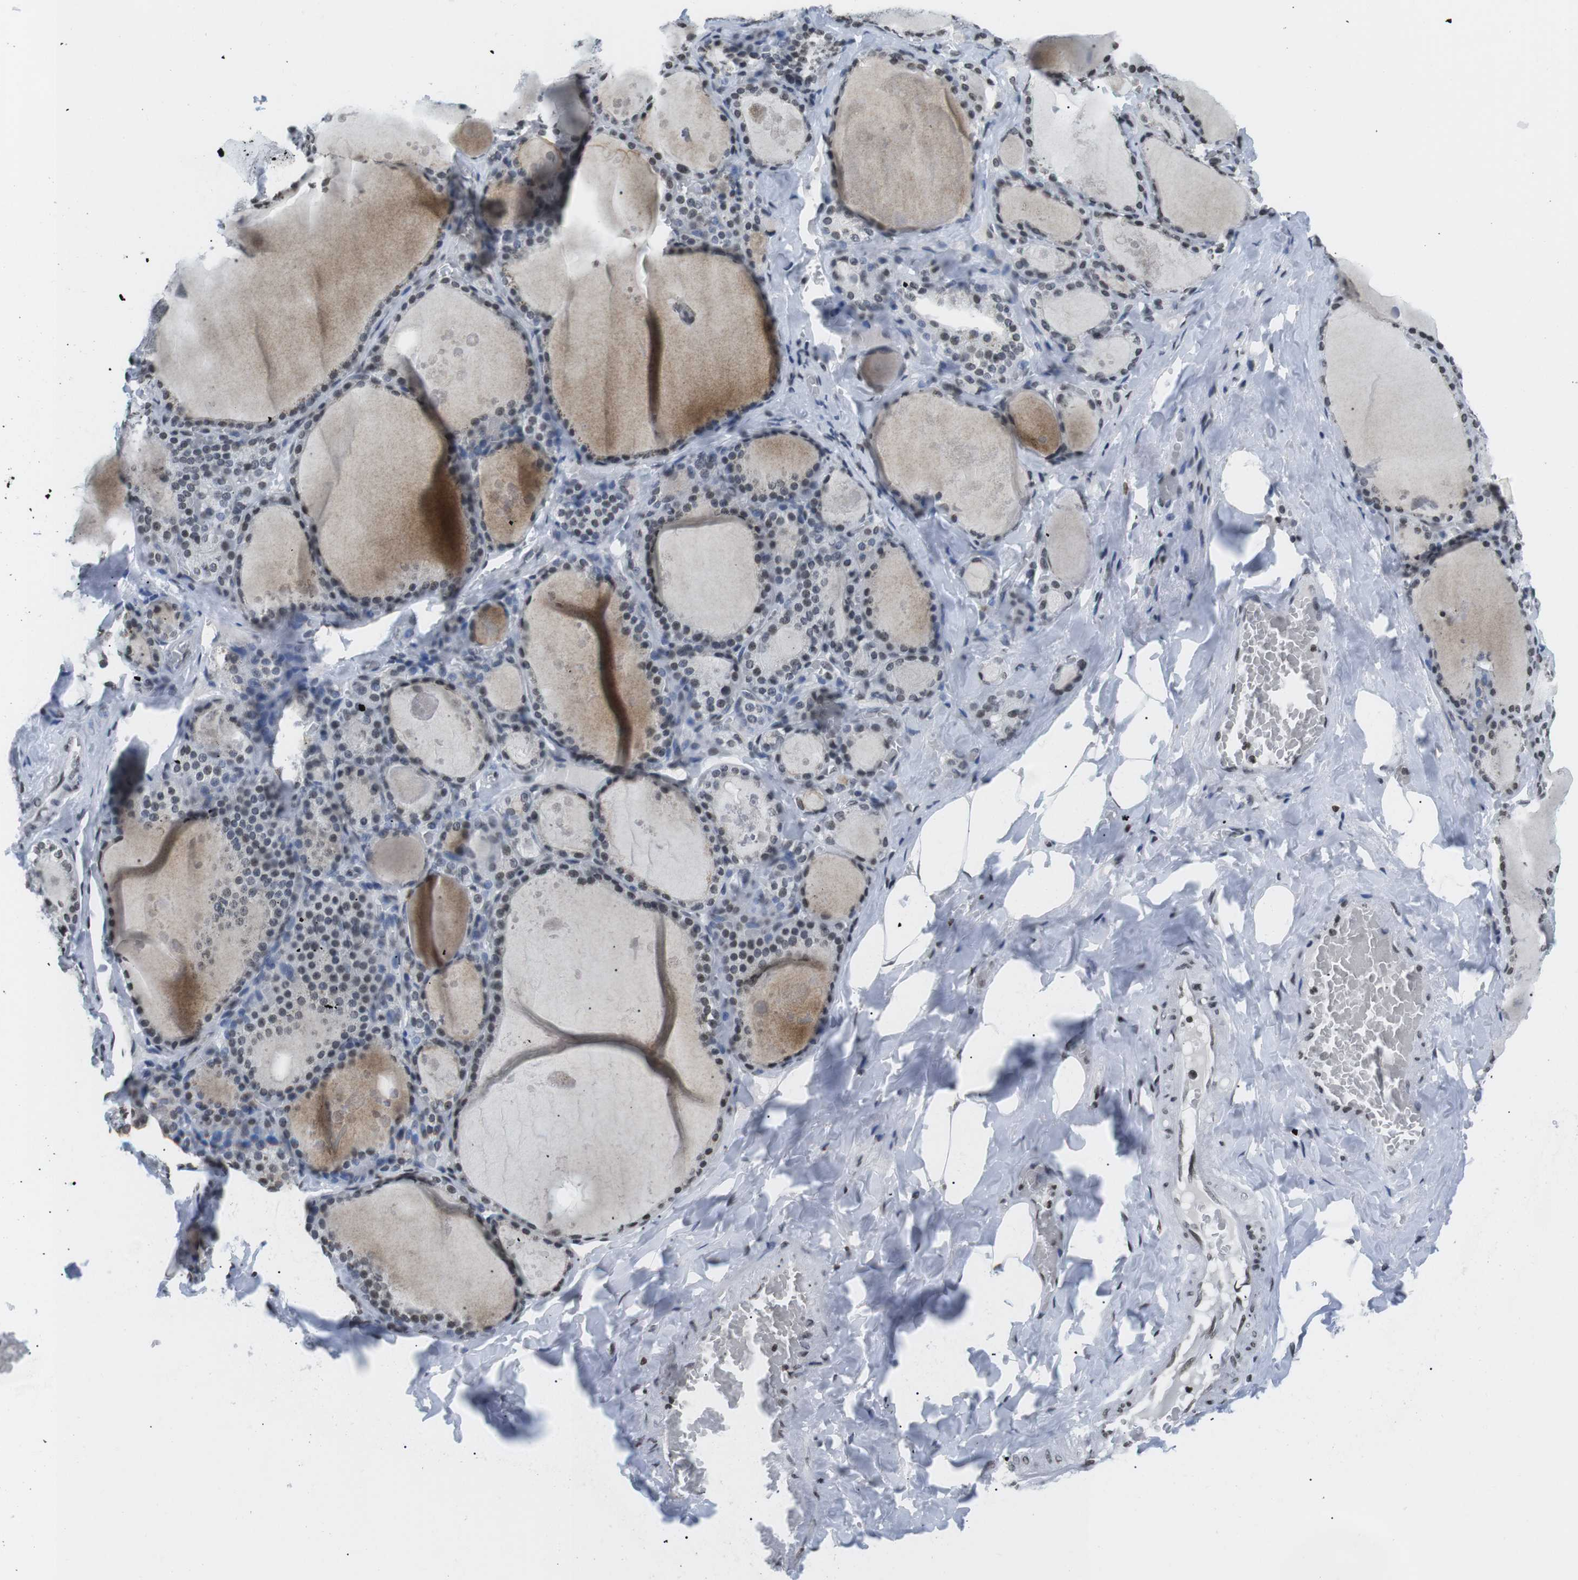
{"staining": {"intensity": "weak", "quantity": ">75%", "location": "nuclear"}, "tissue": "thyroid gland", "cell_type": "Glandular cells", "image_type": "normal", "snomed": [{"axis": "morphology", "description": "Normal tissue, NOS"}, {"axis": "topography", "description": "Thyroid gland"}], "caption": "Immunohistochemical staining of unremarkable thyroid gland reveals weak nuclear protein positivity in about >75% of glandular cells.", "gene": "E2F2", "patient": {"sex": "male", "age": 56}}